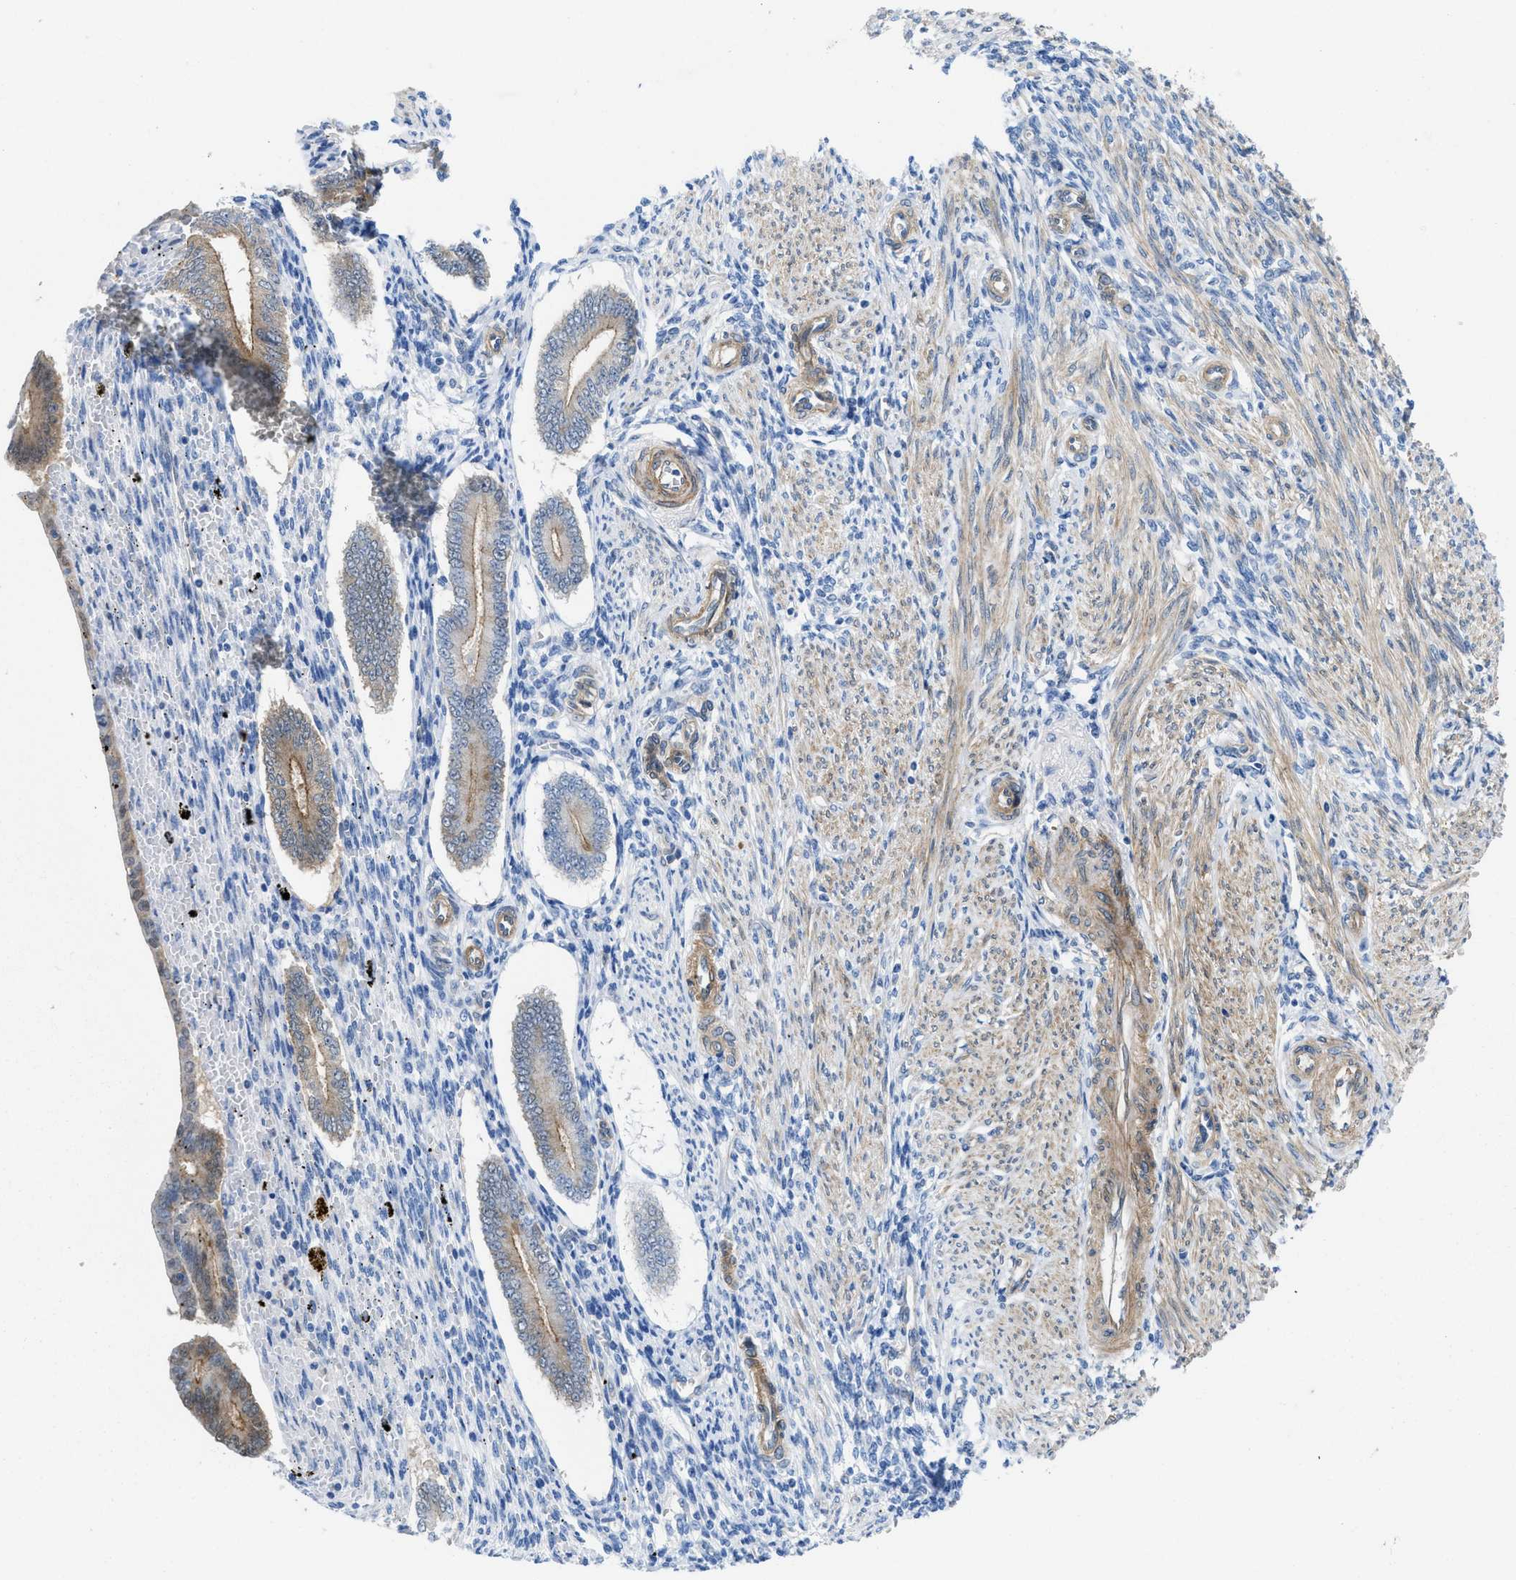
{"staining": {"intensity": "moderate", "quantity": "<25%", "location": "cytoplasmic/membranous"}, "tissue": "endometrium", "cell_type": "Cells in endometrial stroma", "image_type": "normal", "snomed": [{"axis": "morphology", "description": "Normal tissue, NOS"}, {"axis": "topography", "description": "Endometrium"}], "caption": "A brown stain shows moderate cytoplasmic/membranous positivity of a protein in cells in endometrial stroma of benign human endometrium. (Brightfield microscopy of DAB IHC at high magnification).", "gene": "PDLIM5", "patient": {"sex": "female", "age": 42}}